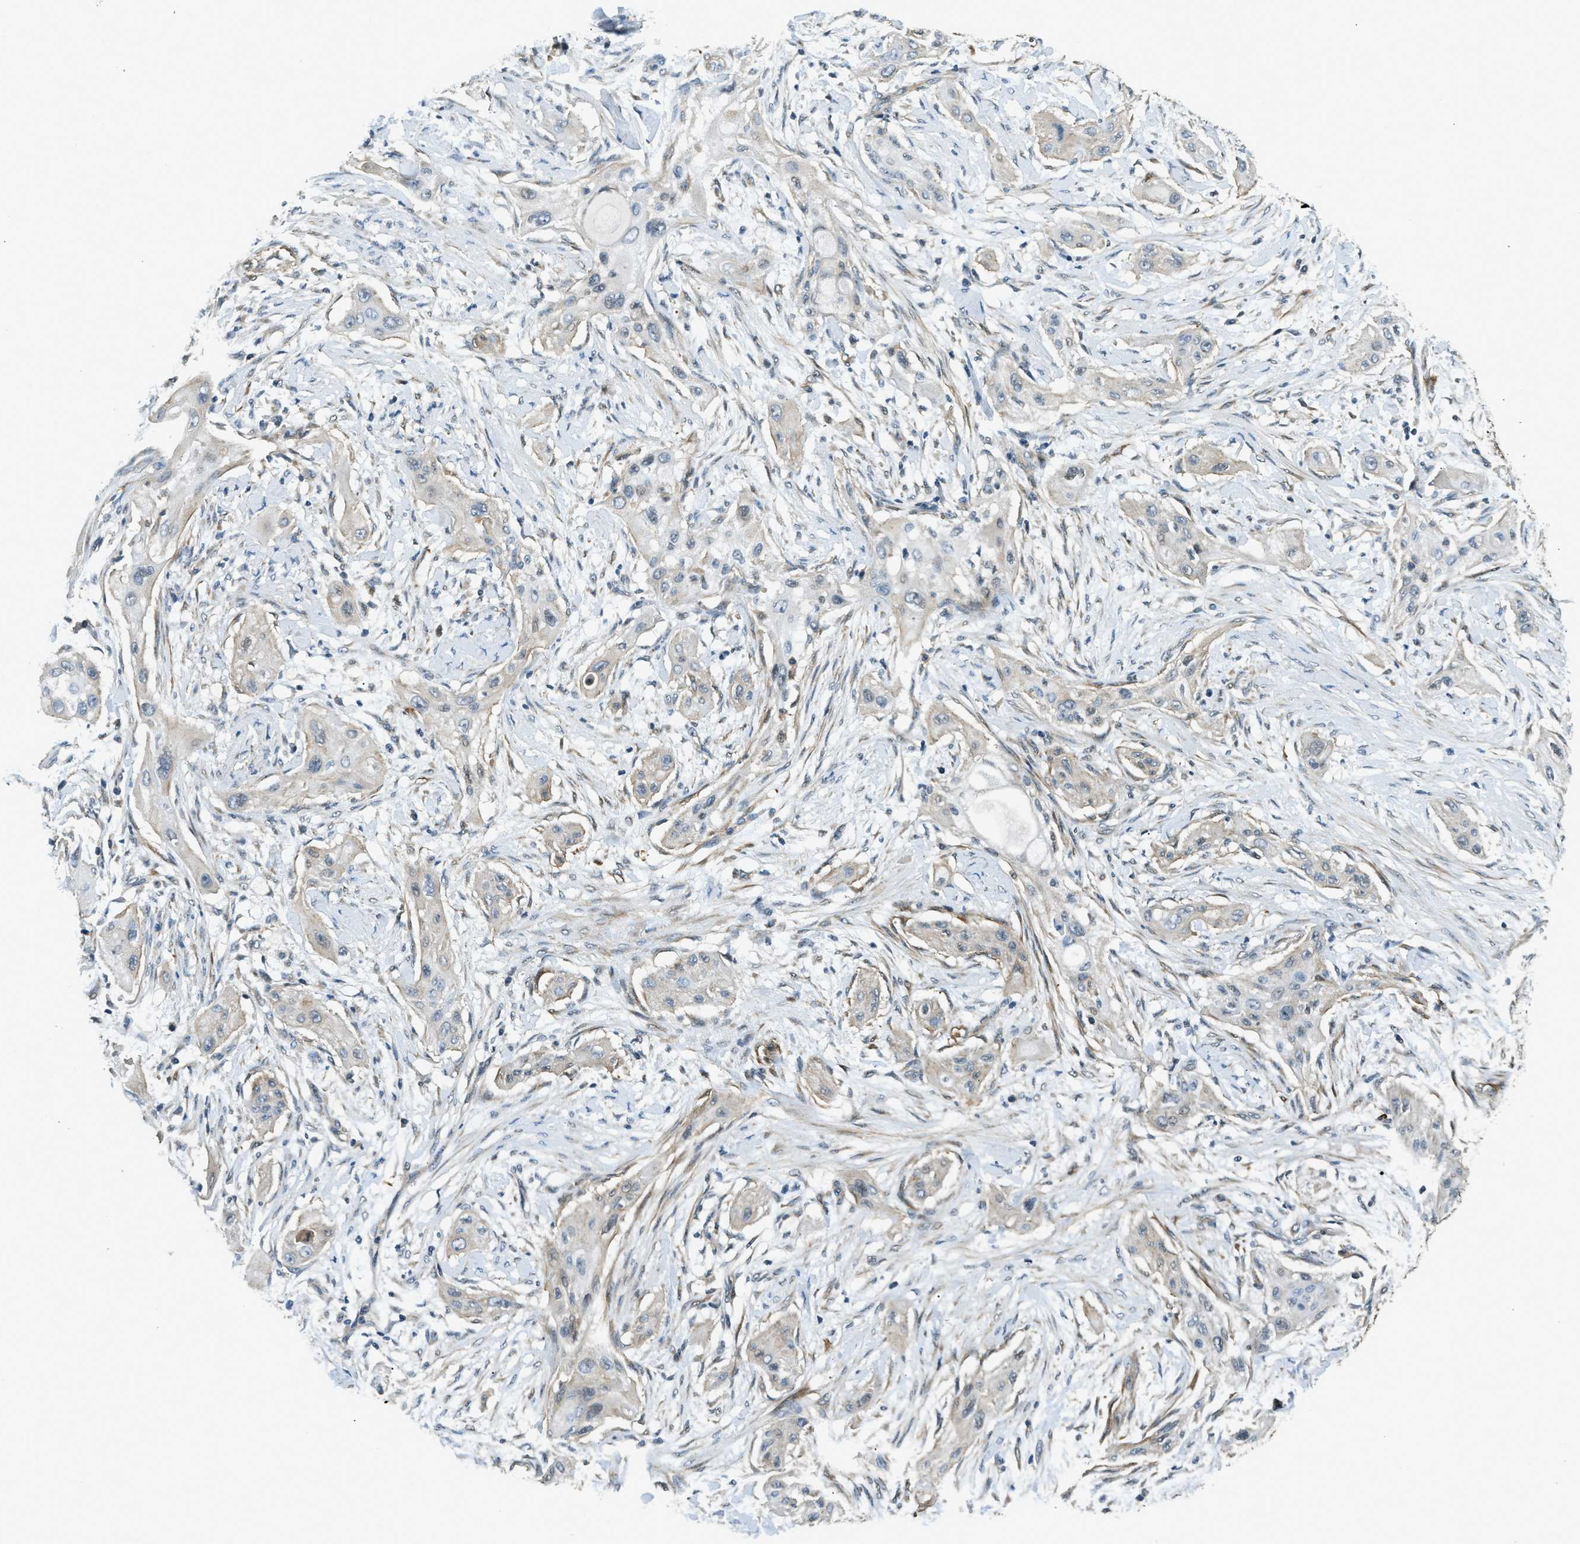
{"staining": {"intensity": "negative", "quantity": "none", "location": "none"}, "tissue": "lung cancer", "cell_type": "Tumor cells", "image_type": "cancer", "snomed": [{"axis": "morphology", "description": "Squamous cell carcinoma, NOS"}, {"axis": "topography", "description": "Lung"}], "caption": "Human lung cancer stained for a protein using immunohistochemistry reveals no expression in tumor cells.", "gene": "NUDCD3", "patient": {"sex": "female", "age": 47}}